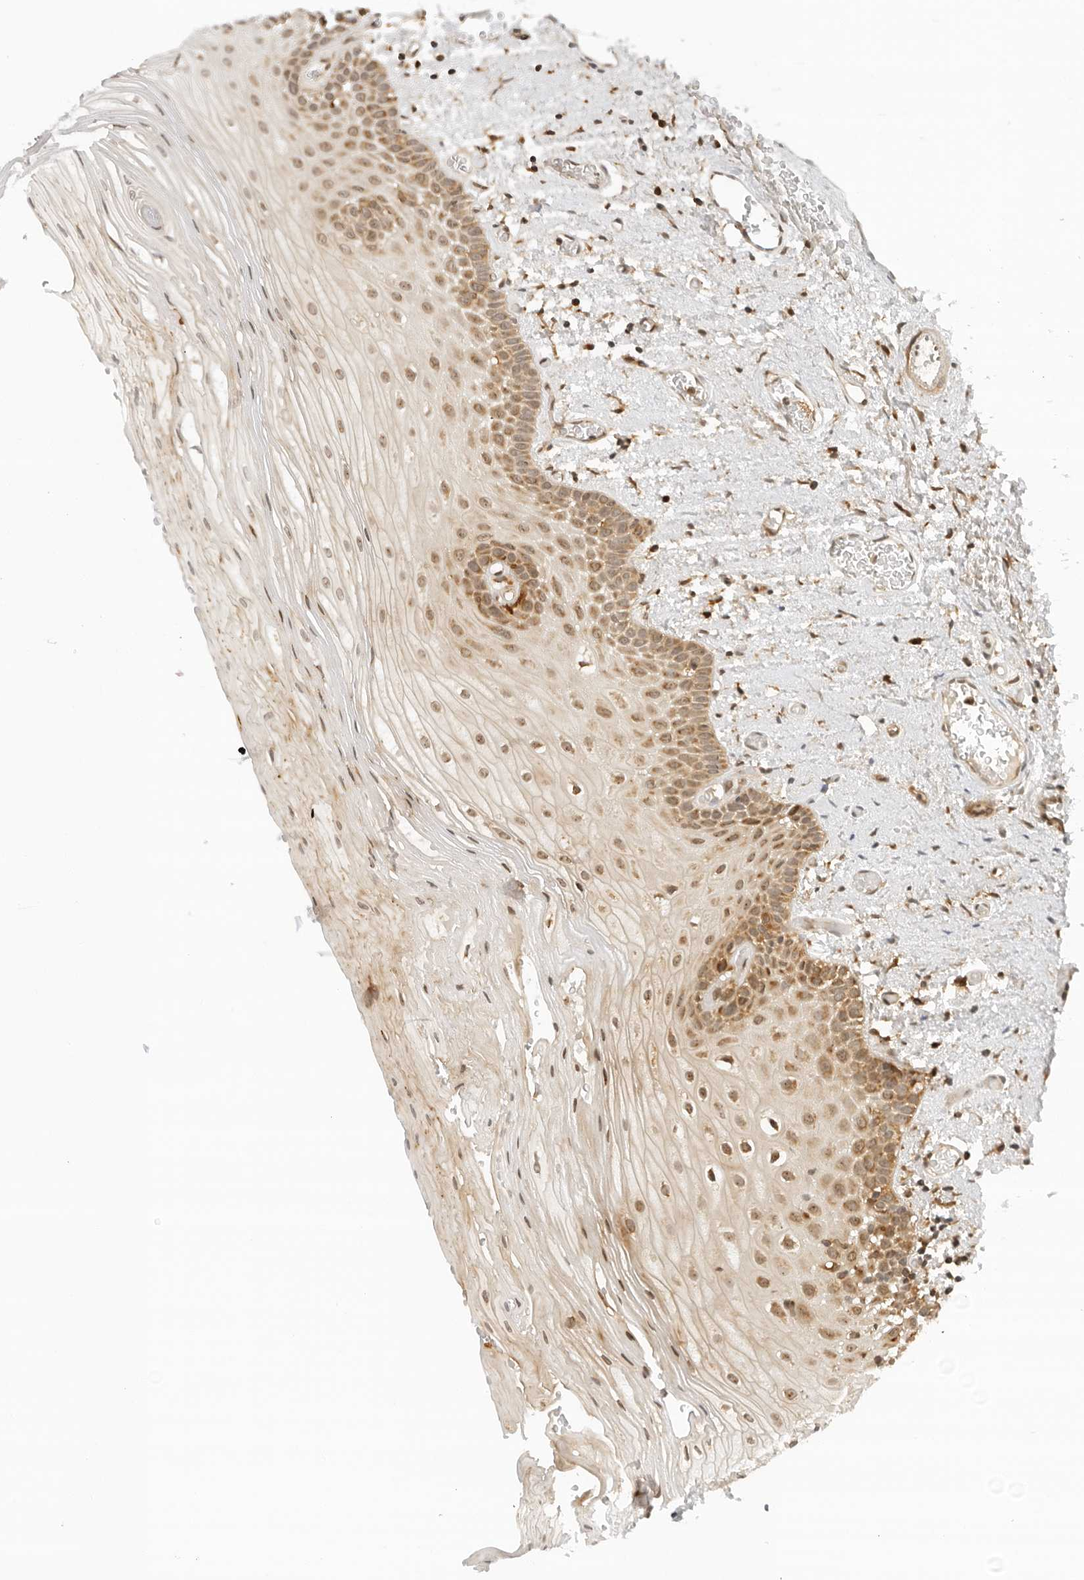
{"staining": {"intensity": "moderate", "quantity": "25%-75%", "location": "cytoplasmic/membranous,nuclear"}, "tissue": "oral mucosa", "cell_type": "Squamous epithelial cells", "image_type": "normal", "snomed": [{"axis": "morphology", "description": "Normal tissue, NOS"}, {"axis": "topography", "description": "Oral tissue"}], "caption": "Immunohistochemistry (IHC) of benign oral mucosa displays medium levels of moderate cytoplasmic/membranous,nuclear expression in approximately 25%-75% of squamous epithelial cells.", "gene": "RC3H1", "patient": {"sex": "male", "age": 52}}